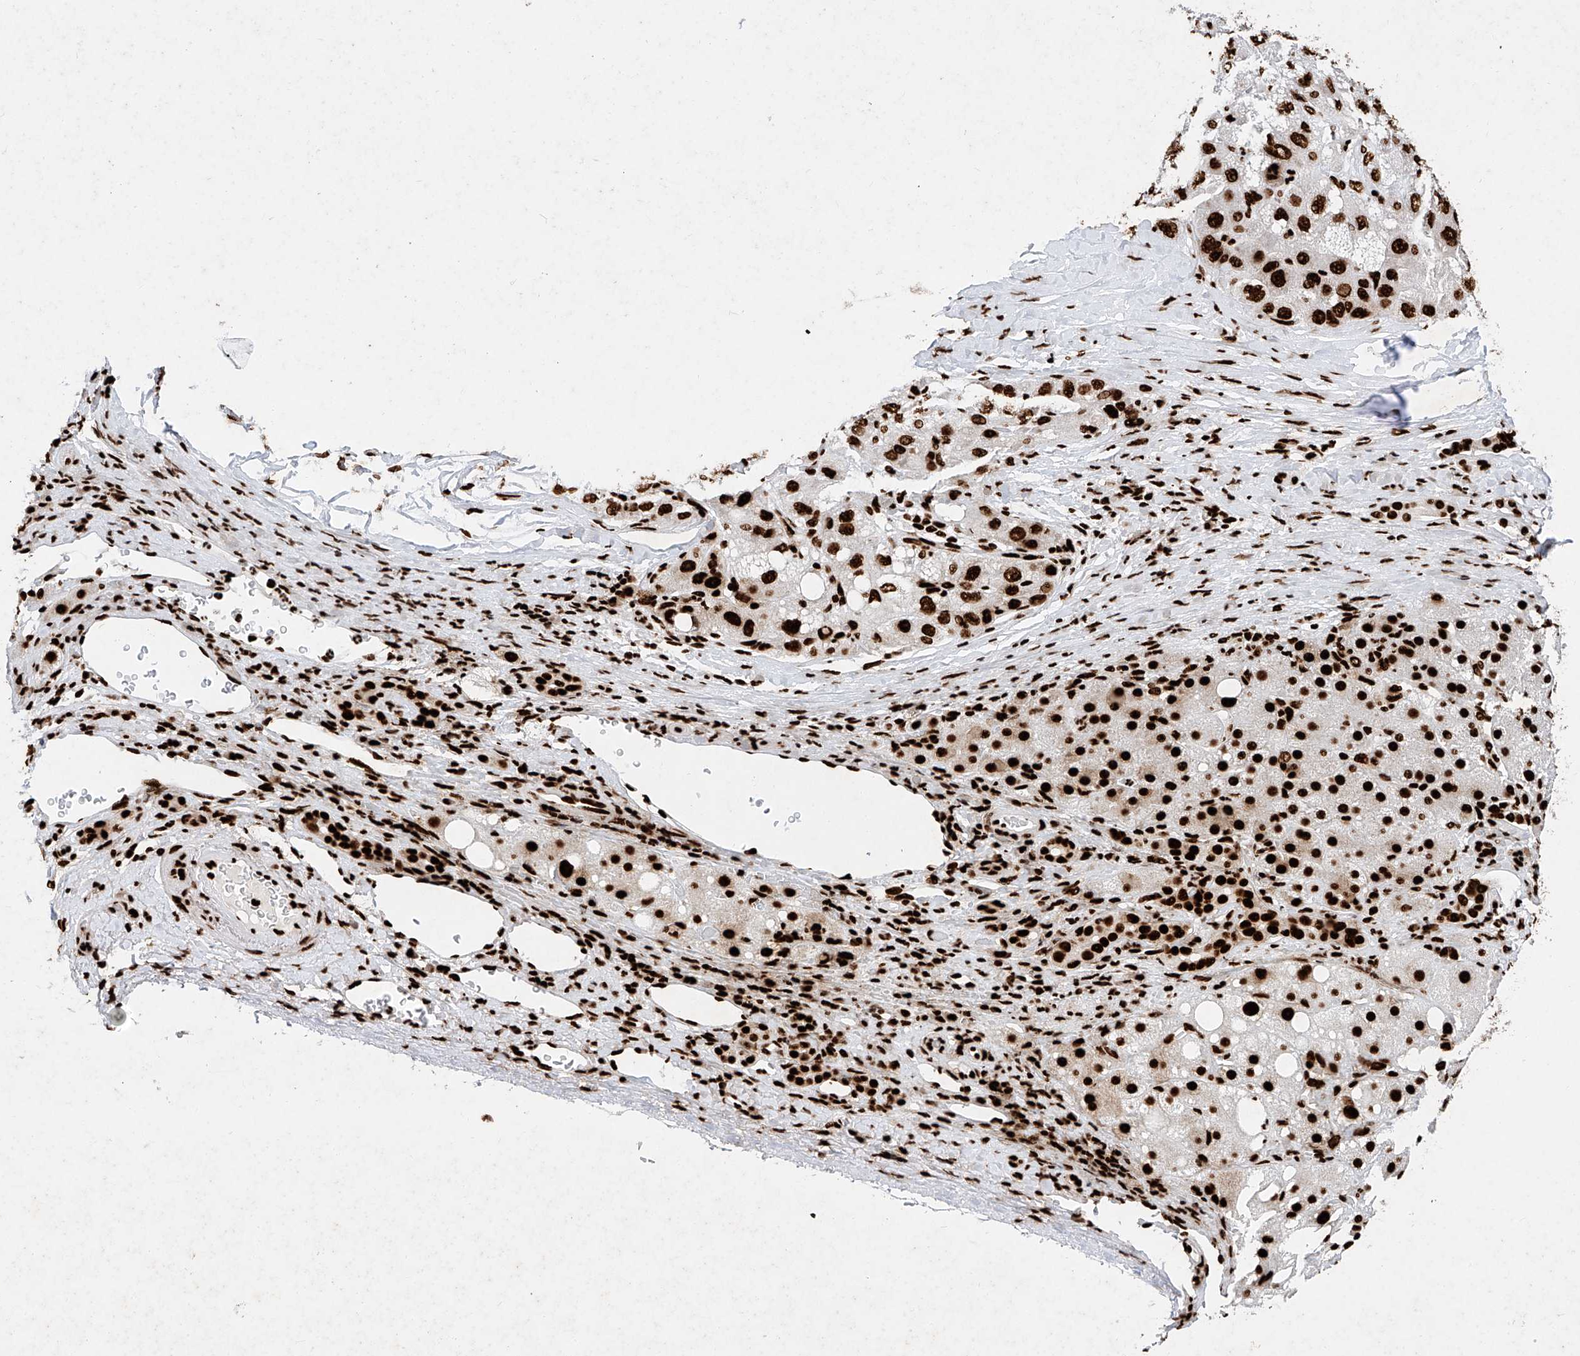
{"staining": {"intensity": "strong", "quantity": ">75%", "location": "nuclear"}, "tissue": "liver cancer", "cell_type": "Tumor cells", "image_type": "cancer", "snomed": [{"axis": "morphology", "description": "Carcinoma, Hepatocellular, NOS"}, {"axis": "topography", "description": "Liver"}], "caption": "The photomicrograph reveals staining of hepatocellular carcinoma (liver), revealing strong nuclear protein staining (brown color) within tumor cells.", "gene": "SRSF6", "patient": {"sex": "male", "age": 80}}